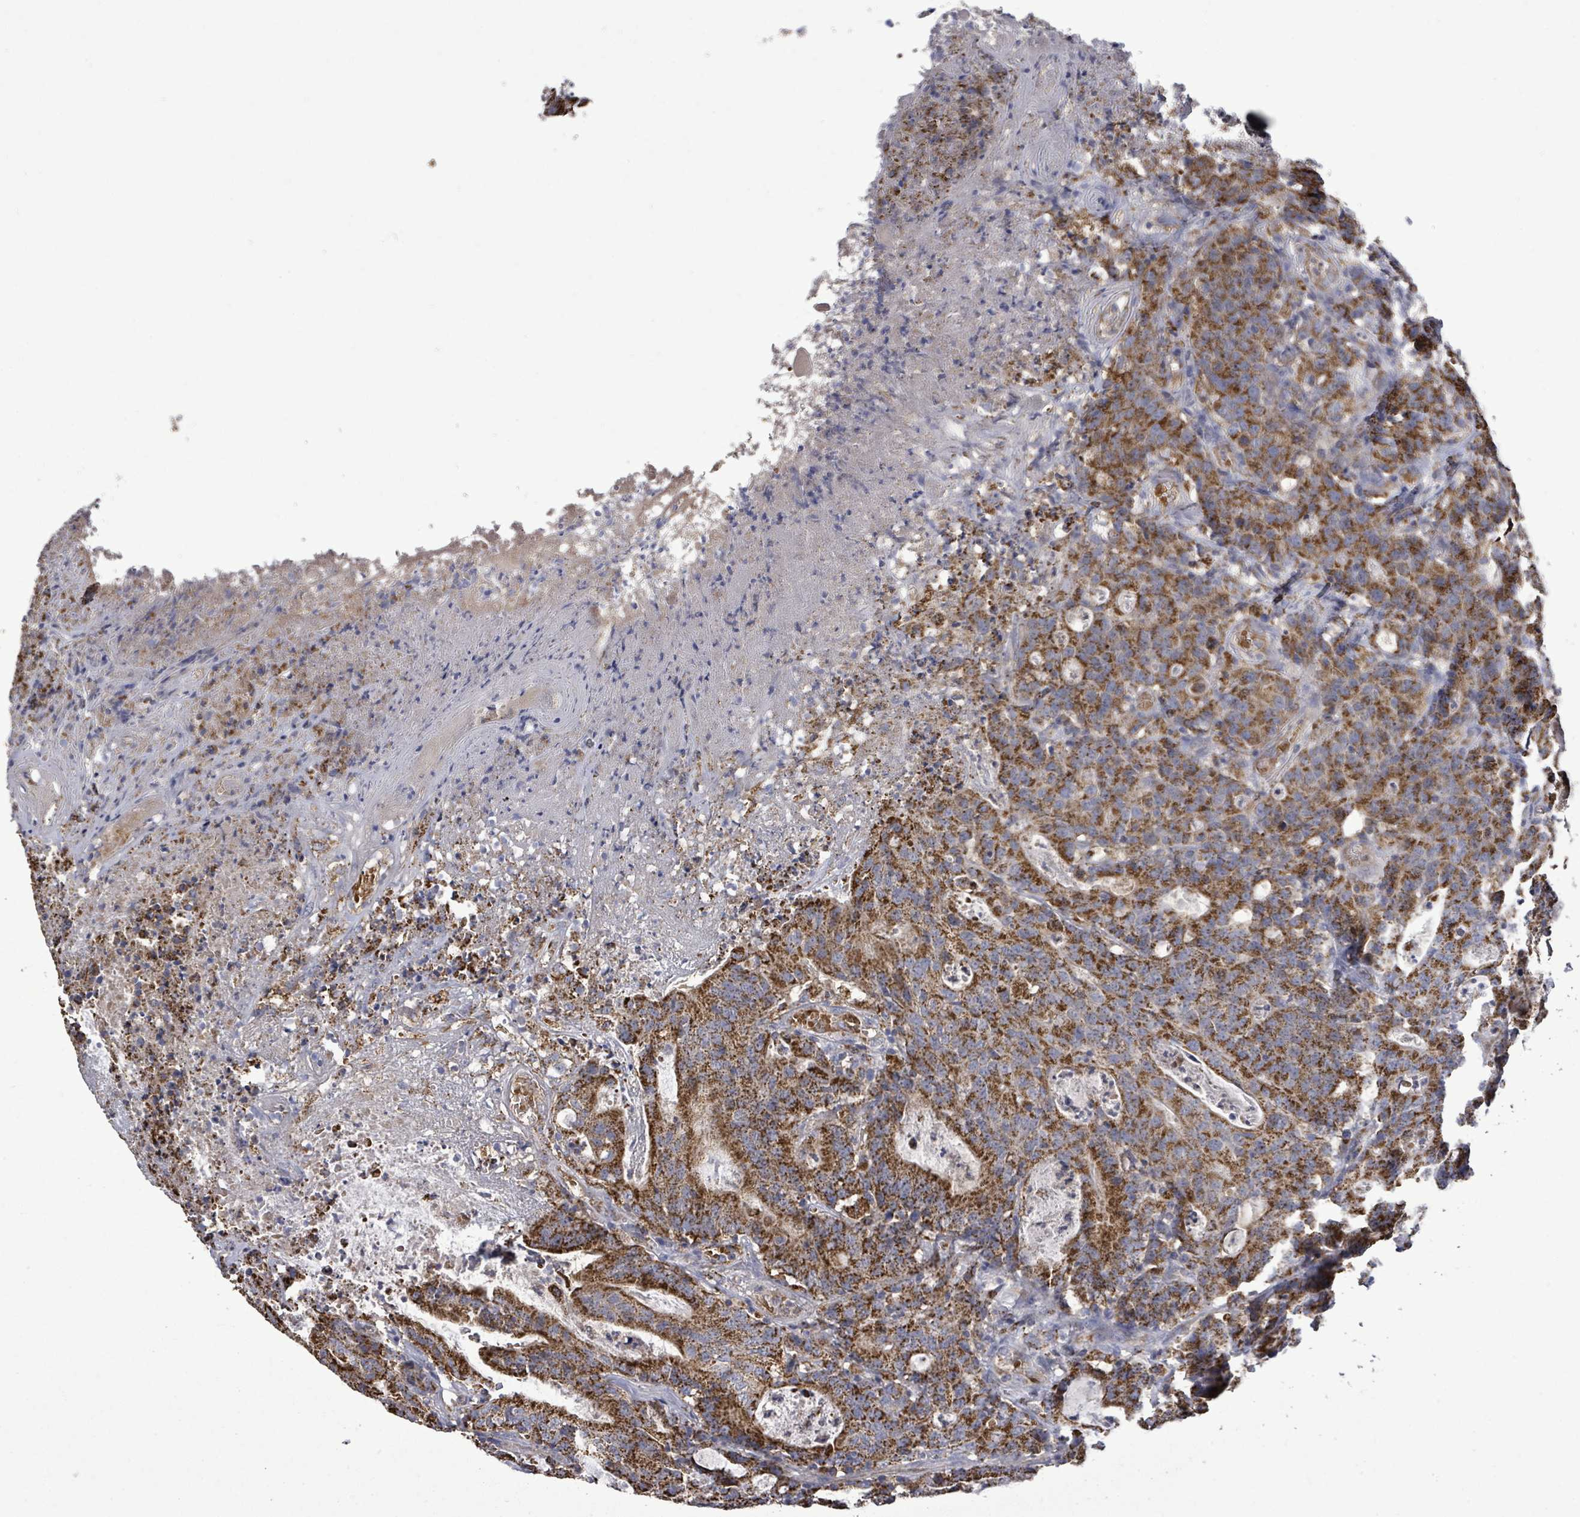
{"staining": {"intensity": "strong", "quantity": ">75%", "location": "cytoplasmic/membranous"}, "tissue": "colorectal cancer", "cell_type": "Tumor cells", "image_type": "cancer", "snomed": [{"axis": "morphology", "description": "Adenocarcinoma, NOS"}, {"axis": "topography", "description": "Colon"}], "caption": "Immunohistochemical staining of human colorectal adenocarcinoma displays high levels of strong cytoplasmic/membranous expression in approximately >75% of tumor cells. Nuclei are stained in blue.", "gene": "MTMR12", "patient": {"sex": "male", "age": 83}}